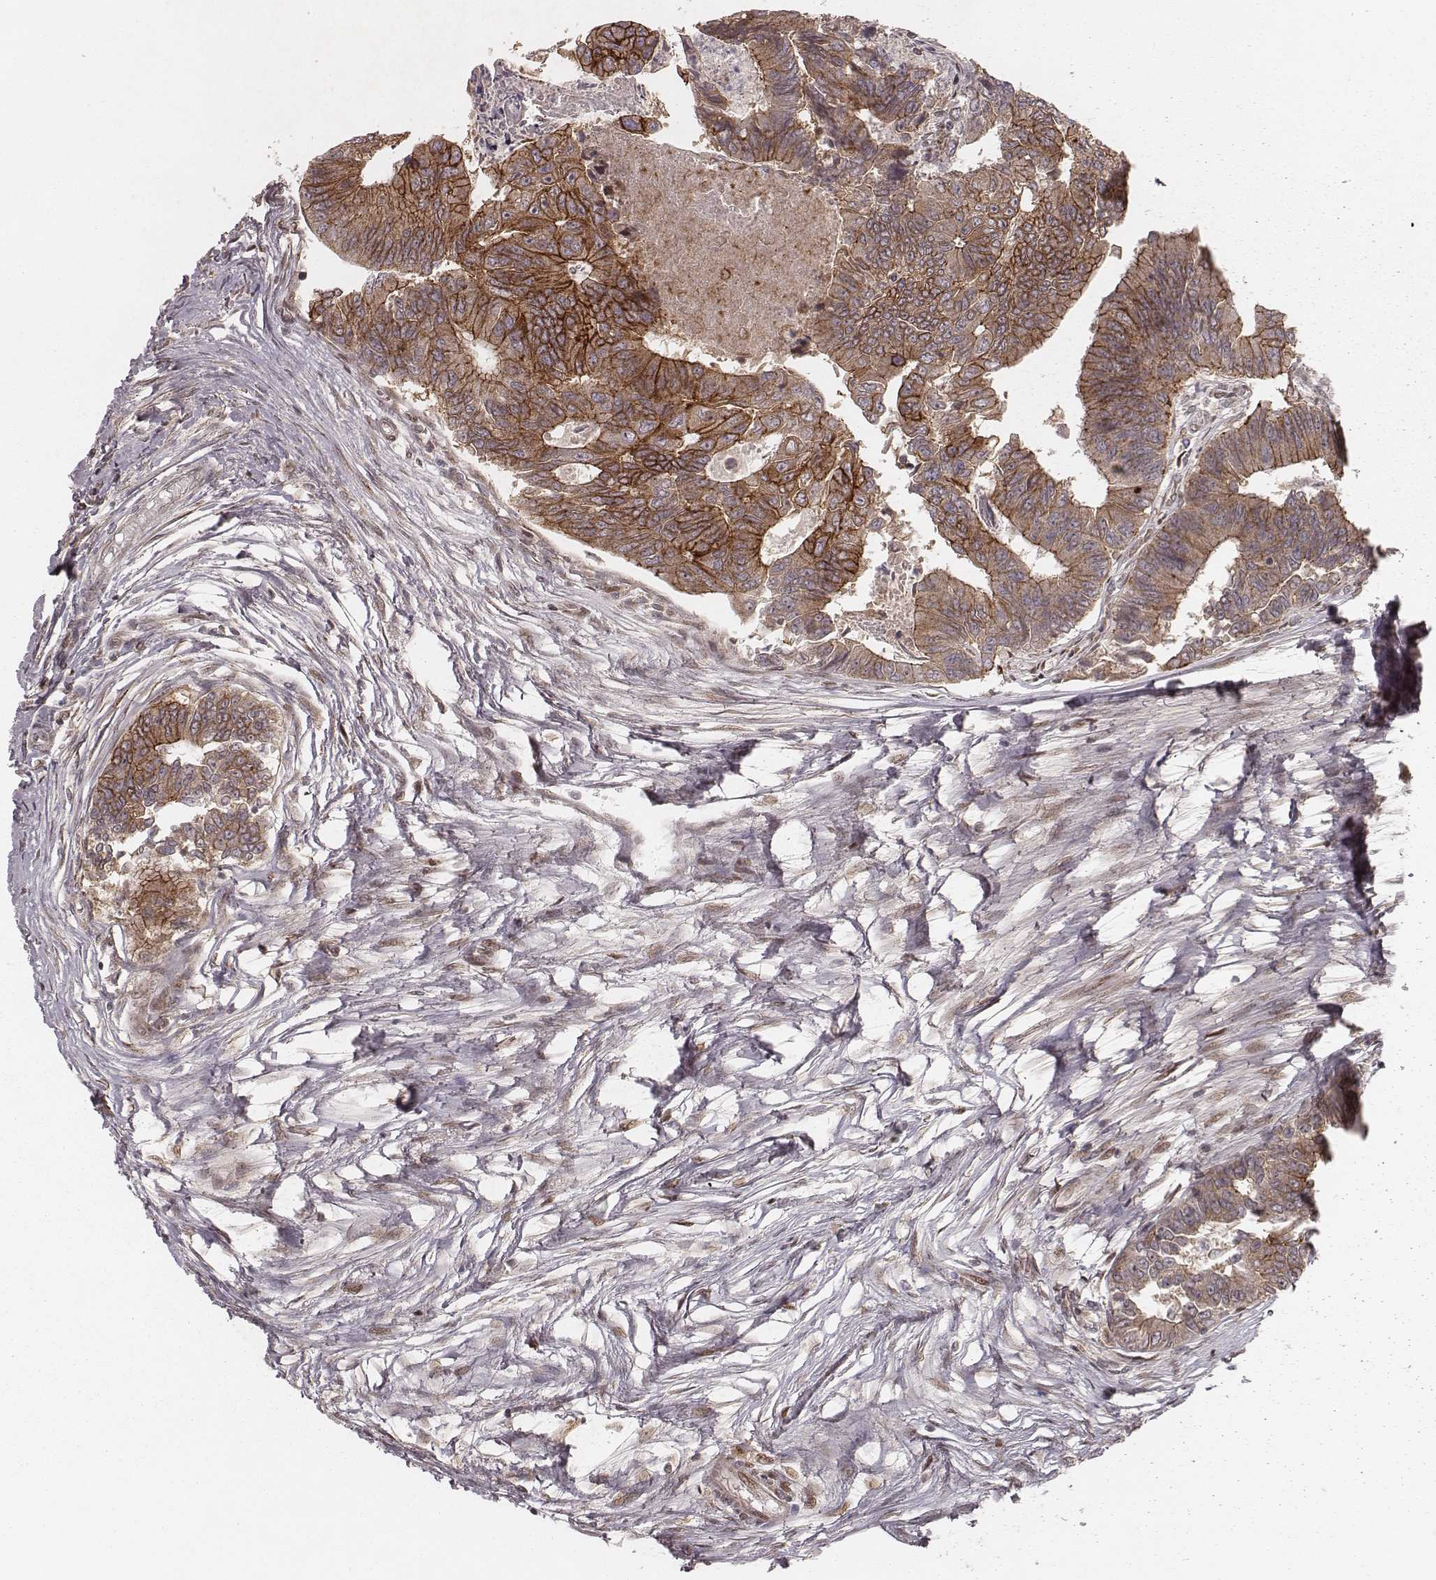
{"staining": {"intensity": "strong", "quantity": ">75%", "location": "cytoplasmic/membranous"}, "tissue": "colorectal cancer", "cell_type": "Tumor cells", "image_type": "cancer", "snomed": [{"axis": "morphology", "description": "Adenocarcinoma, NOS"}, {"axis": "topography", "description": "Colon"}], "caption": "IHC image of human adenocarcinoma (colorectal) stained for a protein (brown), which displays high levels of strong cytoplasmic/membranous expression in about >75% of tumor cells.", "gene": "MYO19", "patient": {"sex": "female", "age": 67}}